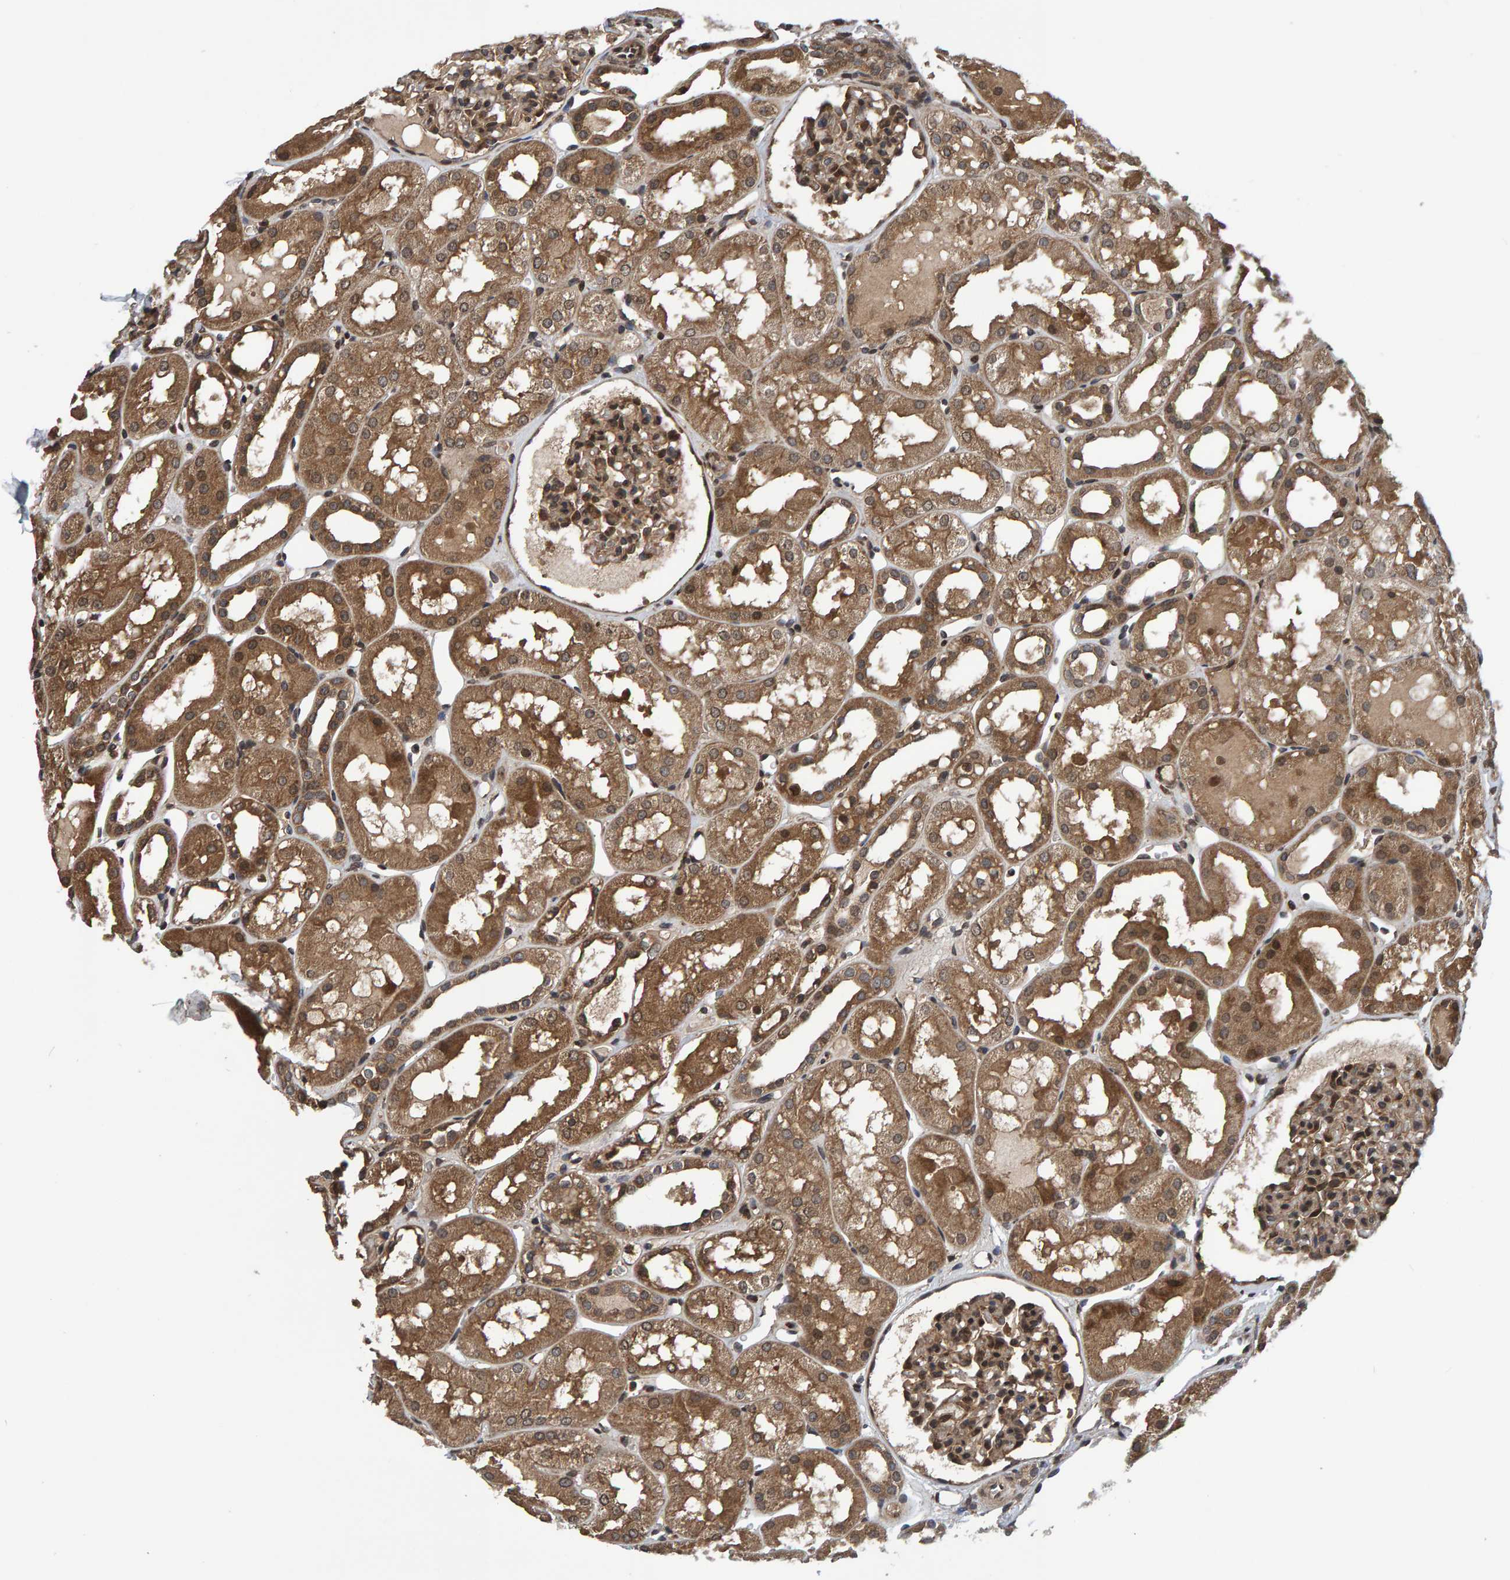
{"staining": {"intensity": "moderate", "quantity": ">75%", "location": "cytoplasmic/membranous,nuclear"}, "tissue": "kidney", "cell_type": "Cells in glomeruli", "image_type": "normal", "snomed": [{"axis": "morphology", "description": "Normal tissue, NOS"}, {"axis": "topography", "description": "Kidney"}, {"axis": "topography", "description": "Urinary bladder"}], "caption": "Immunohistochemical staining of benign human kidney shows >75% levels of moderate cytoplasmic/membranous,nuclear protein staining in approximately >75% of cells in glomeruli.", "gene": "GAB2", "patient": {"sex": "male", "age": 16}}